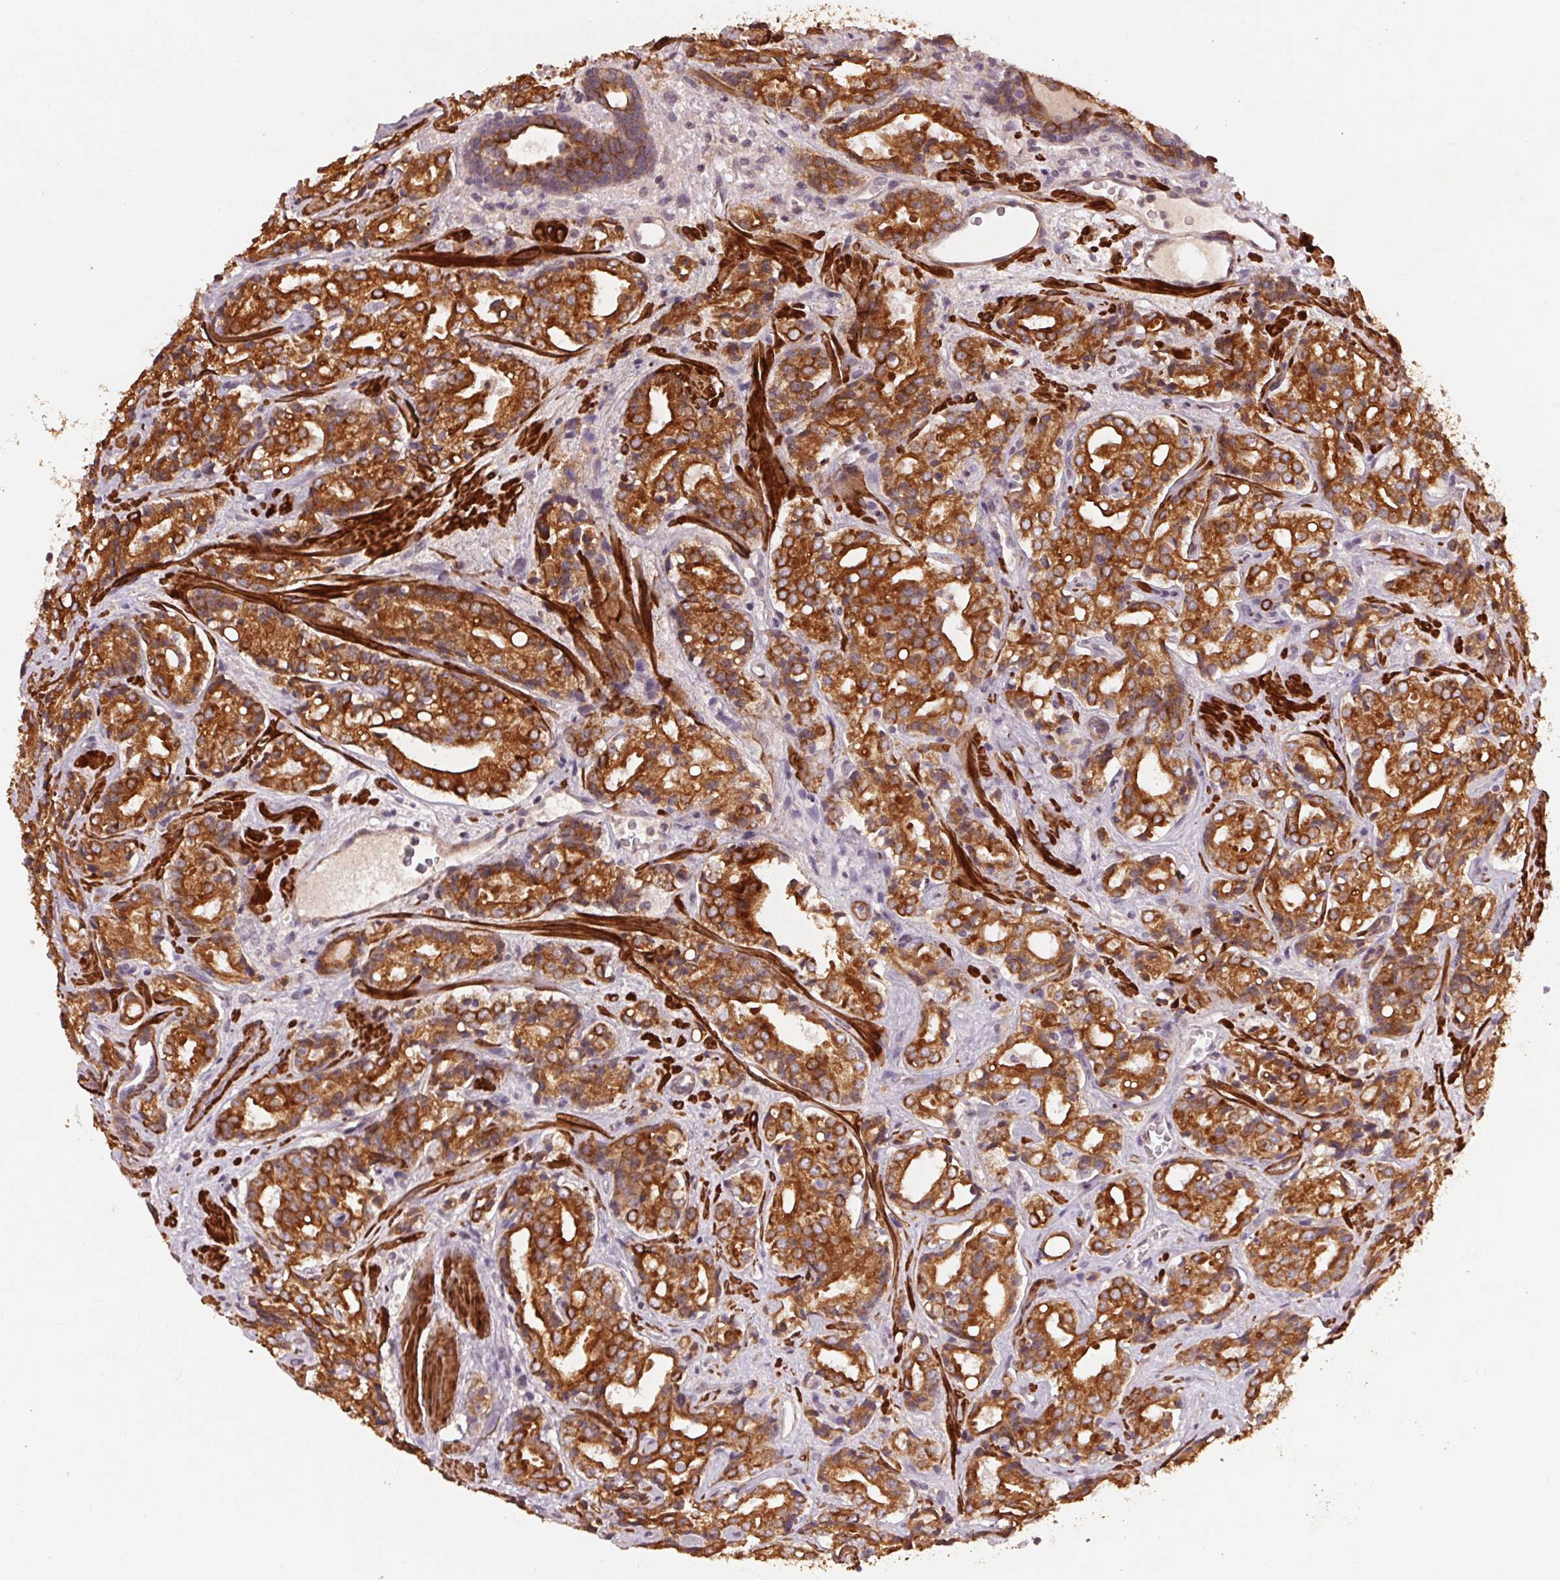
{"staining": {"intensity": "strong", "quantity": ">75%", "location": "cytoplasmic/membranous"}, "tissue": "prostate cancer", "cell_type": "Tumor cells", "image_type": "cancer", "snomed": [{"axis": "morphology", "description": "Adenocarcinoma, Low grade"}, {"axis": "topography", "description": "Prostate"}], "caption": "This image displays immunohistochemistry staining of prostate adenocarcinoma (low-grade), with high strong cytoplasmic/membranous staining in approximately >75% of tumor cells.", "gene": "SMLR1", "patient": {"sex": "male", "age": 56}}